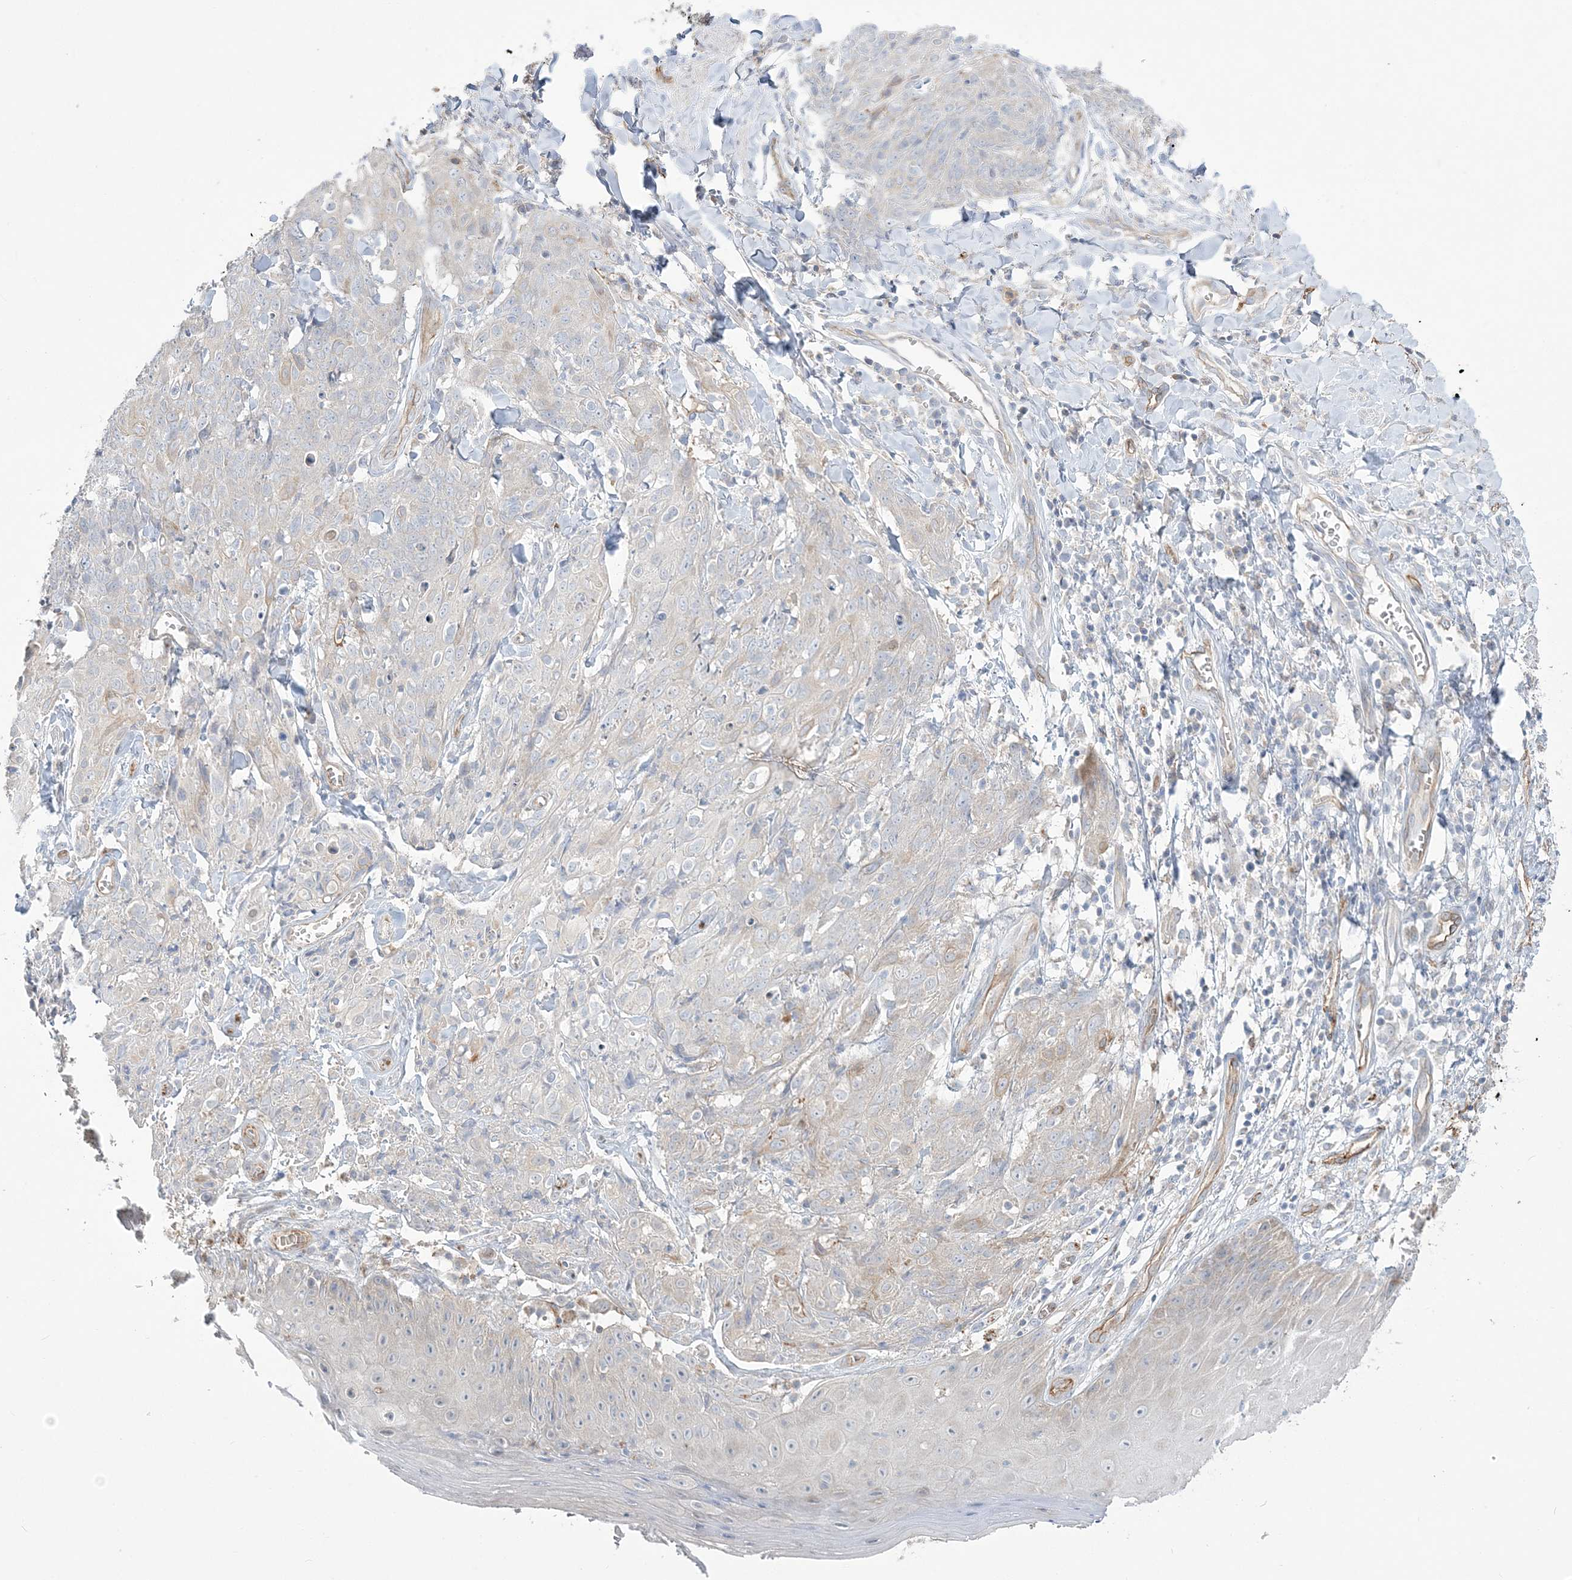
{"staining": {"intensity": "weak", "quantity": "<25%", "location": "cytoplasmic/membranous"}, "tissue": "skin cancer", "cell_type": "Tumor cells", "image_type": "cancer", "snomed": [{"axis": "morphology", "description": "Squamous cell carcinoma, NOS"}, {"axis": "topography", "description": "Skin"}, {"axis": "topography", "description": "Vulva"}], "caption": "Tumor cells show no significant positivity in skin squamous cell carcinoma.", "gene": "FARSB", "patient": {"sex": "female", "age": 85}}